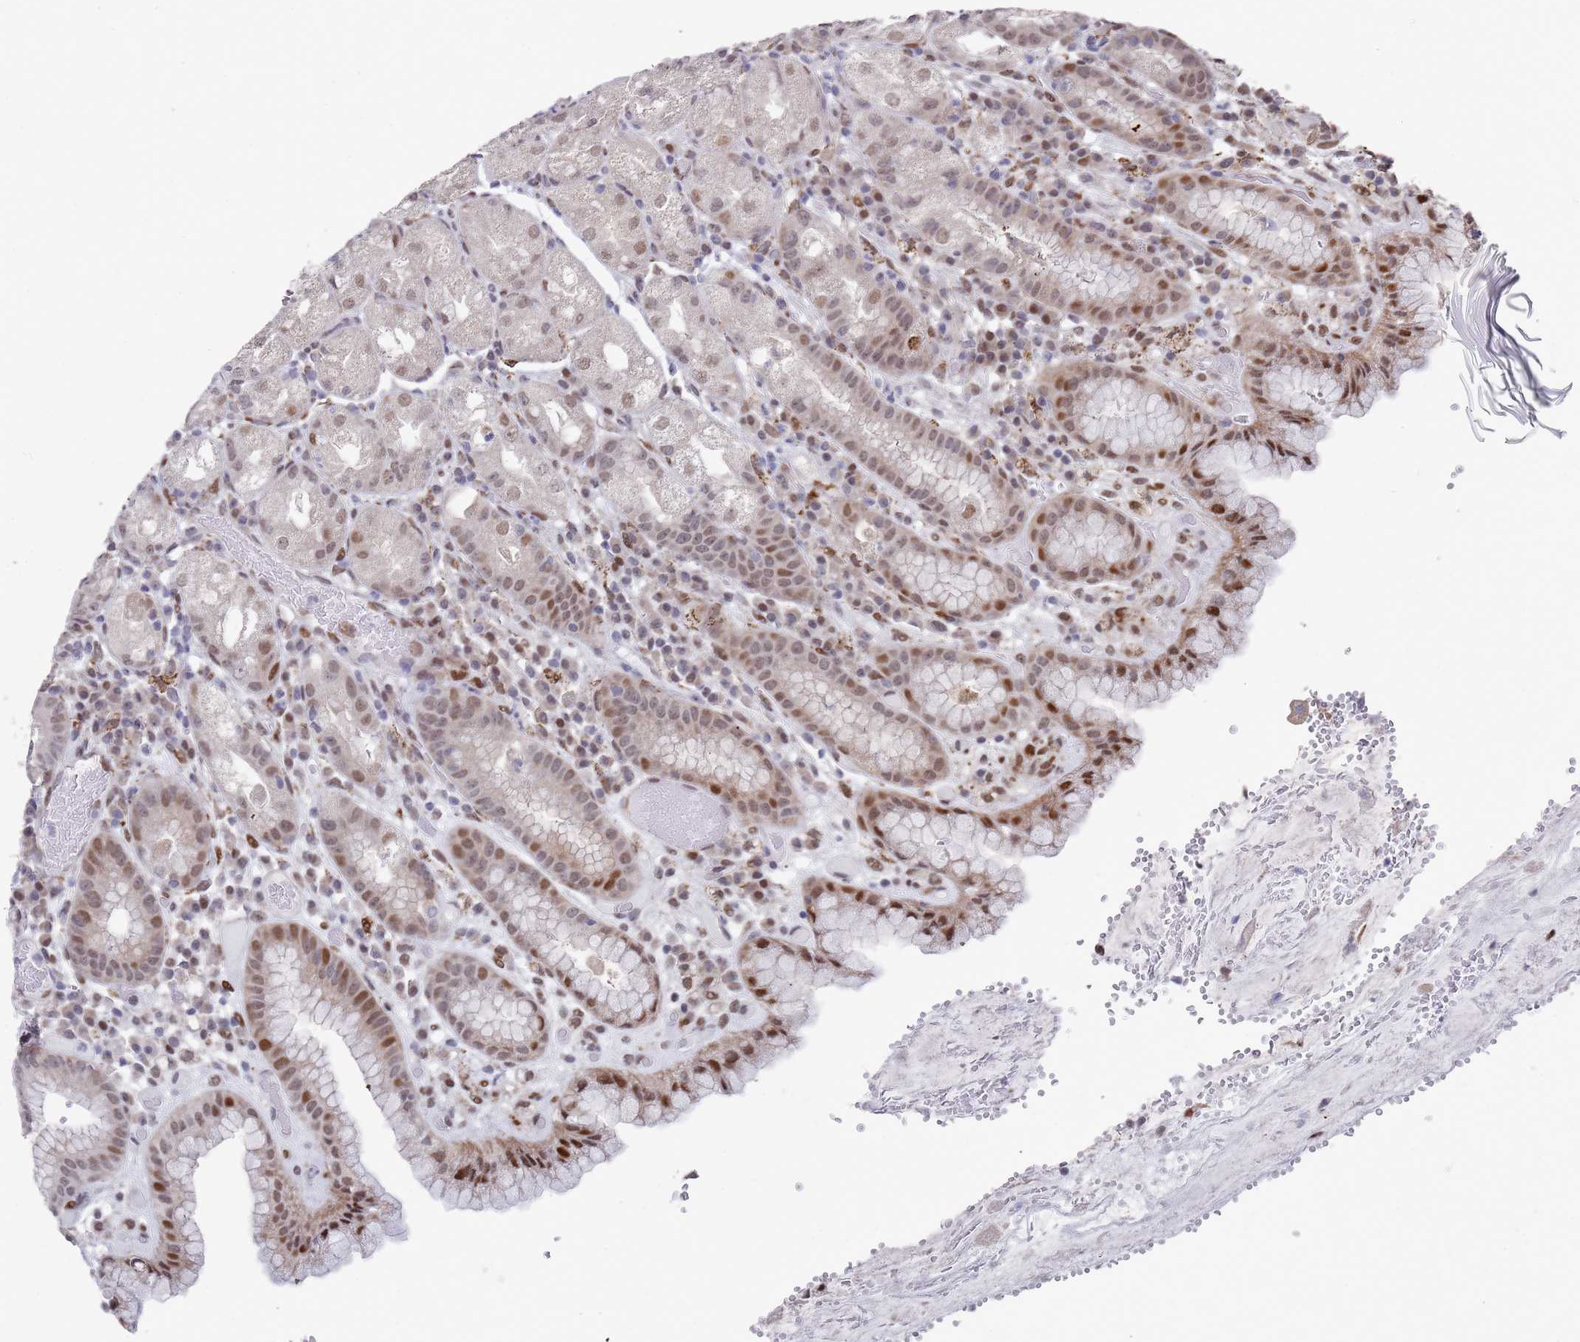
{"staining": {"intensity": "moderate", "quantity": "25%-75%", "location": "nuclear"}, "tissue": "stomach", "cell_type": "Glandular cells", "image_type": "normal", "snomed": [{"axis": "morphology", "description": "Normal tissue, NOS"}, {"axis": "topography", "description": "Stomach, upper"}], "caption": "Stomach stained for a protein (brown) displays moderate nuclear positive expression in approximately 25%-75% of glandular cells.", "gene": "COPS6", "patient": {"sex": "male", "age": 52}}